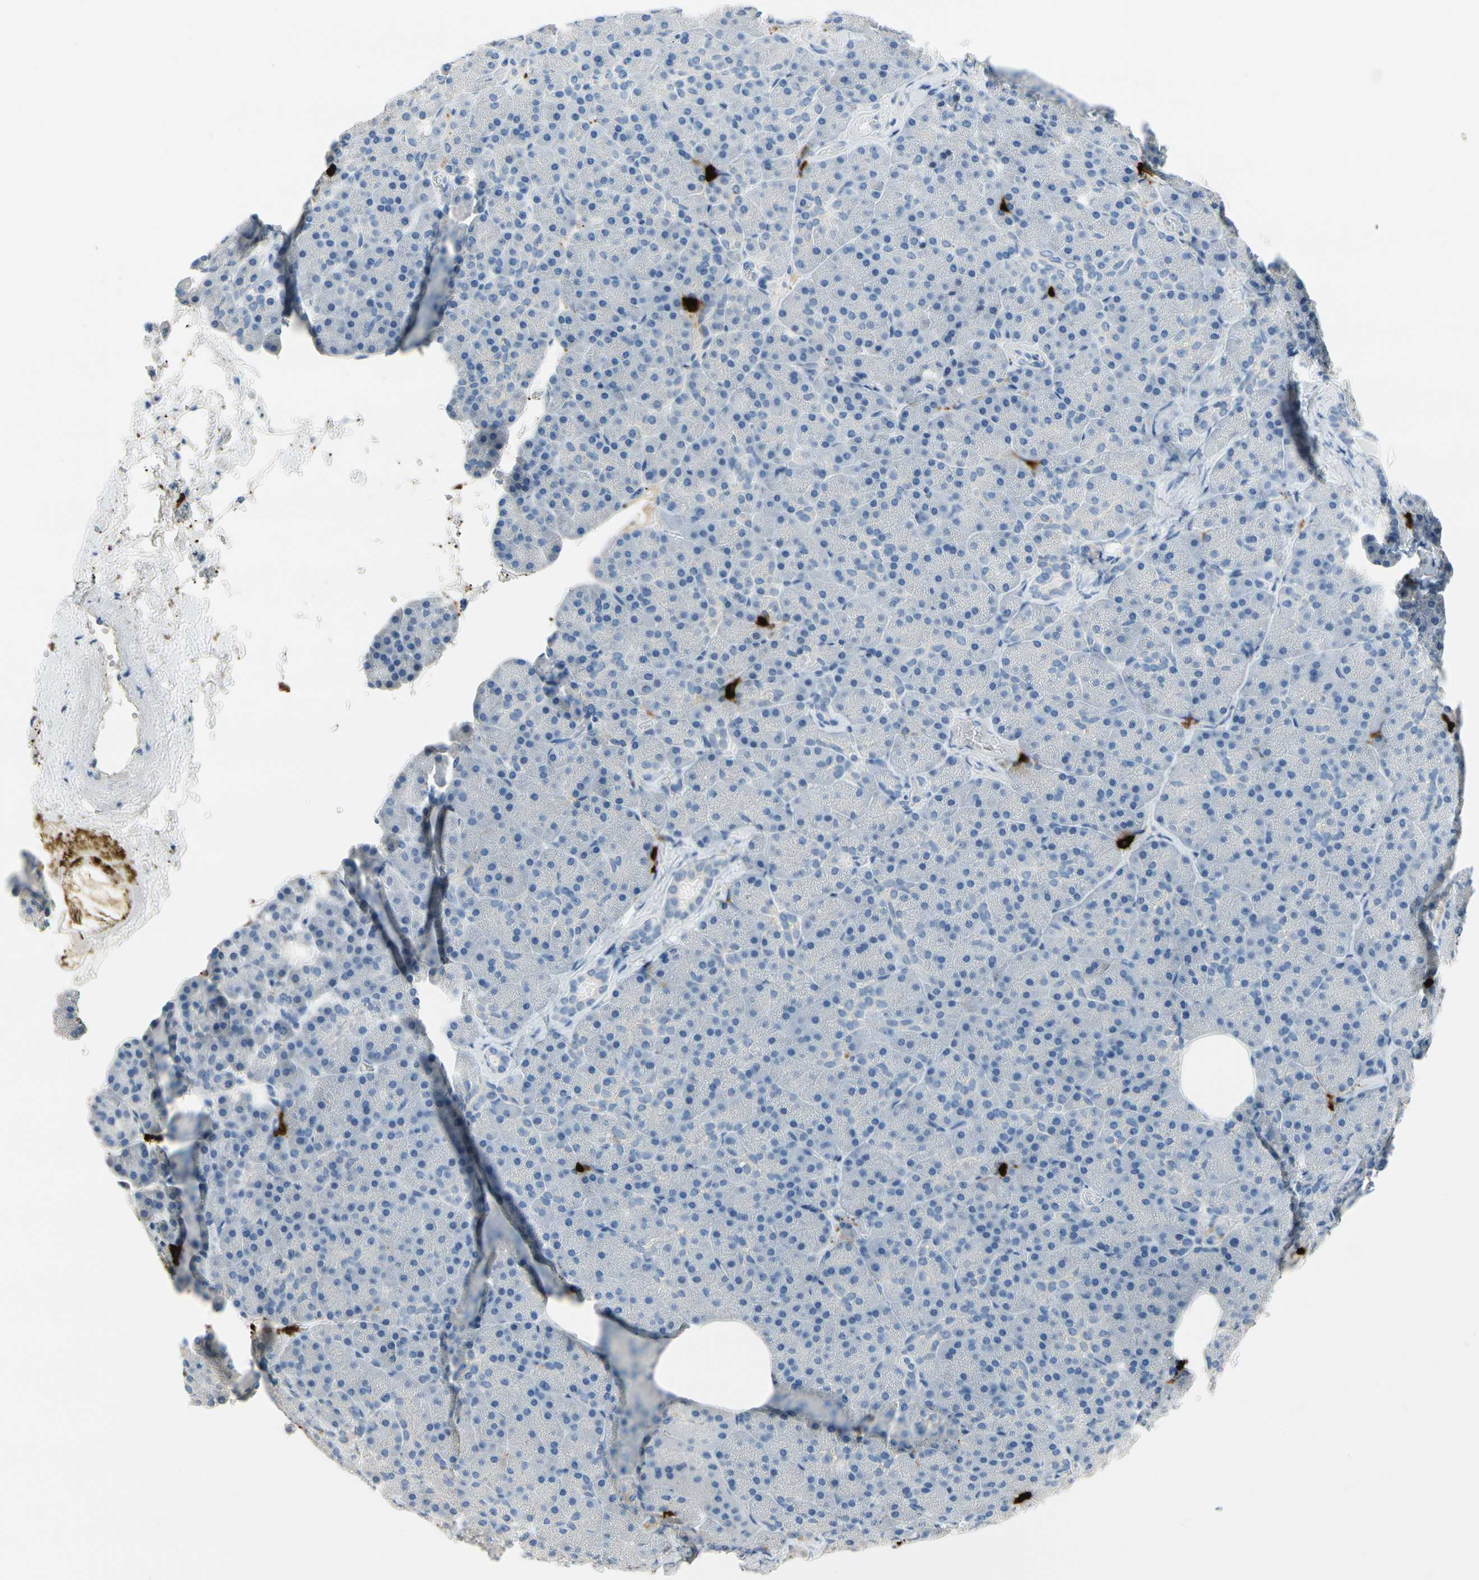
{"staining": {"intensity": "negative", "quantity": "none", "location": "none"}, "tissue": "pancreas", "cell_type": "Exocrine glandular cells", "image_type": "normal", "snomed": [{"axis": "morphology", "description": "Normal tissue, NOS"}, {"axis": "topography", "description": "Pancreas"}], "caption": "This is an immunohistochemistry histopathology image of normal human pancreas. There is no positivity in exocrine glandular cells.", "gene": "CPA3", "patient": {"sex": "female", "age": 35}}